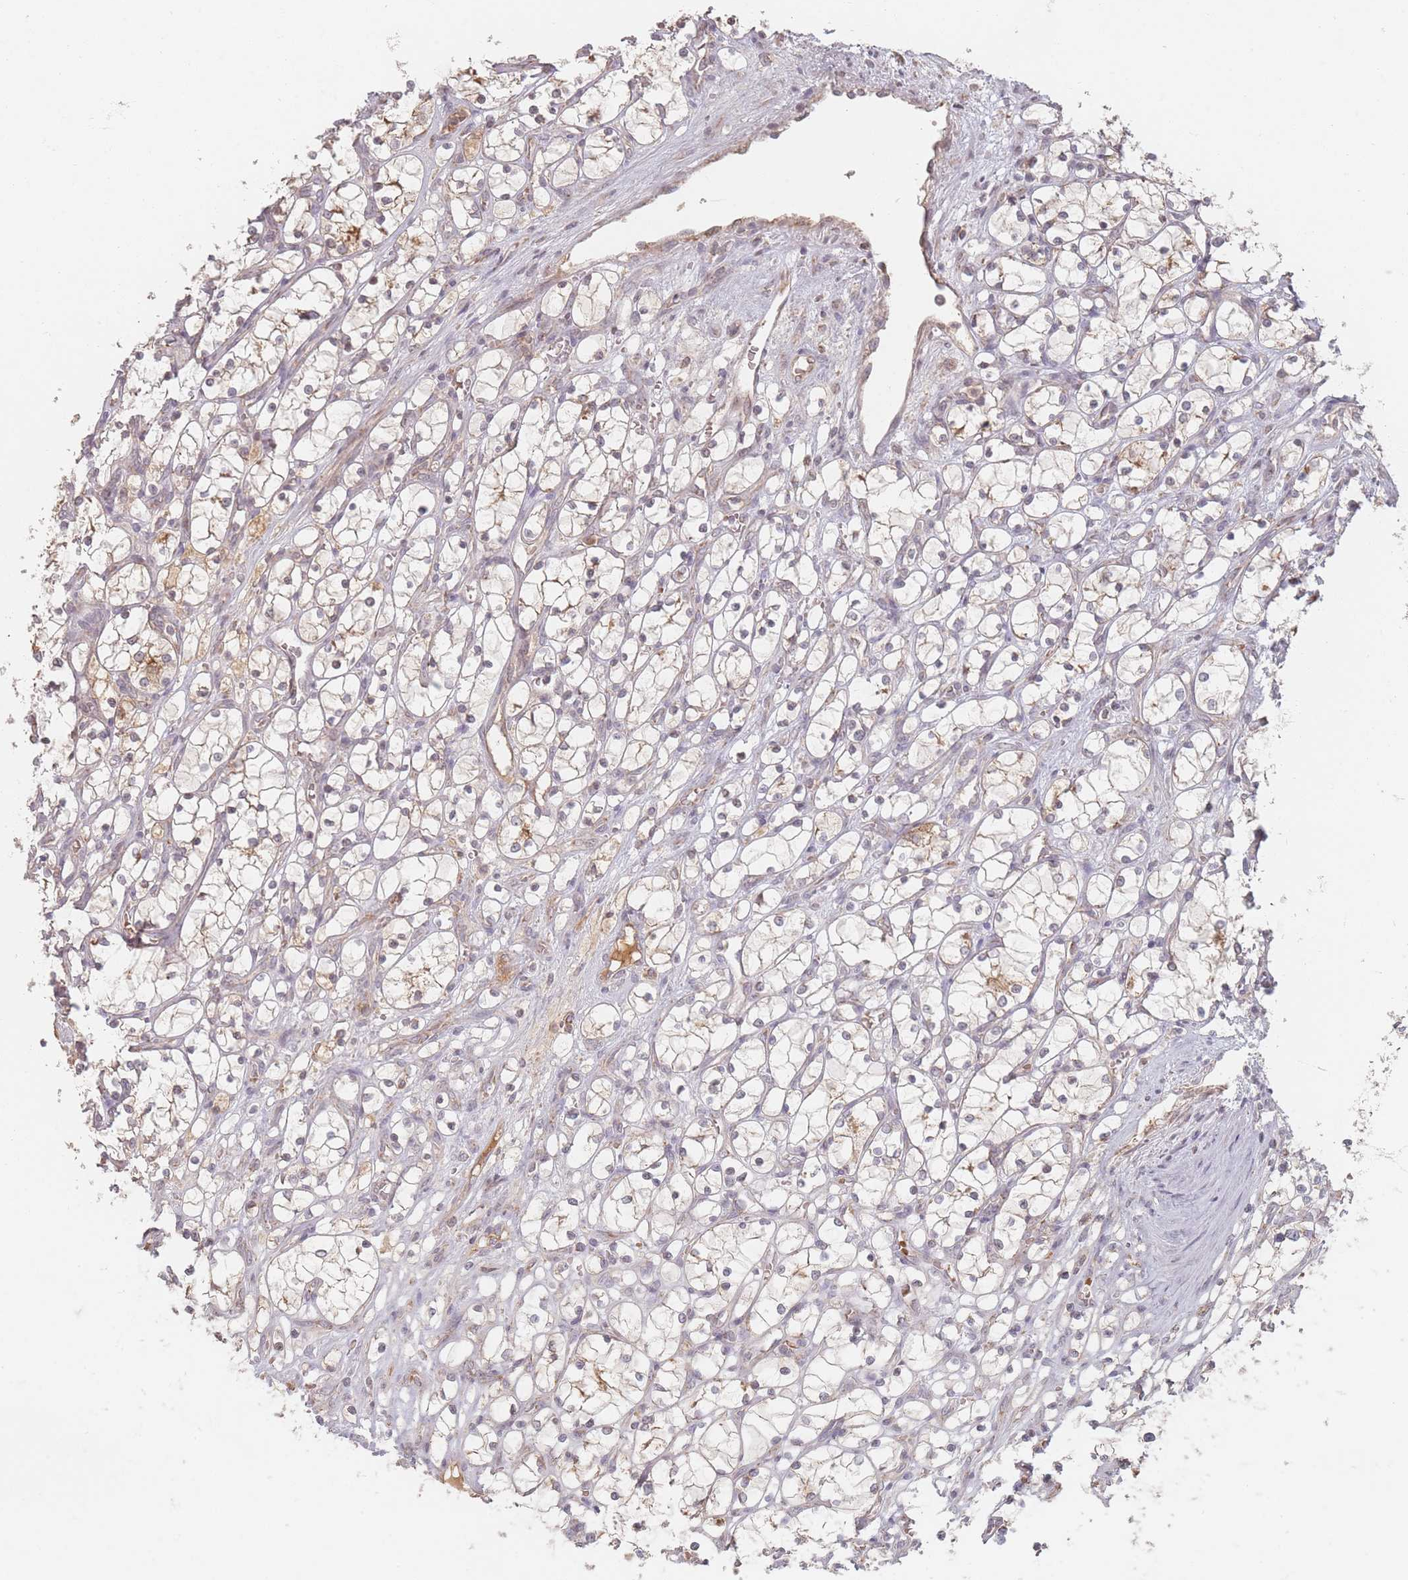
{"staining": {"intensity": "weak", "quantity": "<25%", "location": "cytoplasmic/membranous"}, "tissue": "renal cancer", "cell_type": "Tumor cells", "image_type": "cancer", "snomed": [{"axis": "morphology", "description": "Adenocarcinoma, NOS"}, {"axis": "topography", "description": "Kidney"}], "caption": "Micrograph shows no significant protein staining in tumor cells of adenocarcinoma (renal).", "gene": "OR2M4", "patient": {"sex": "female", "age": 69}}